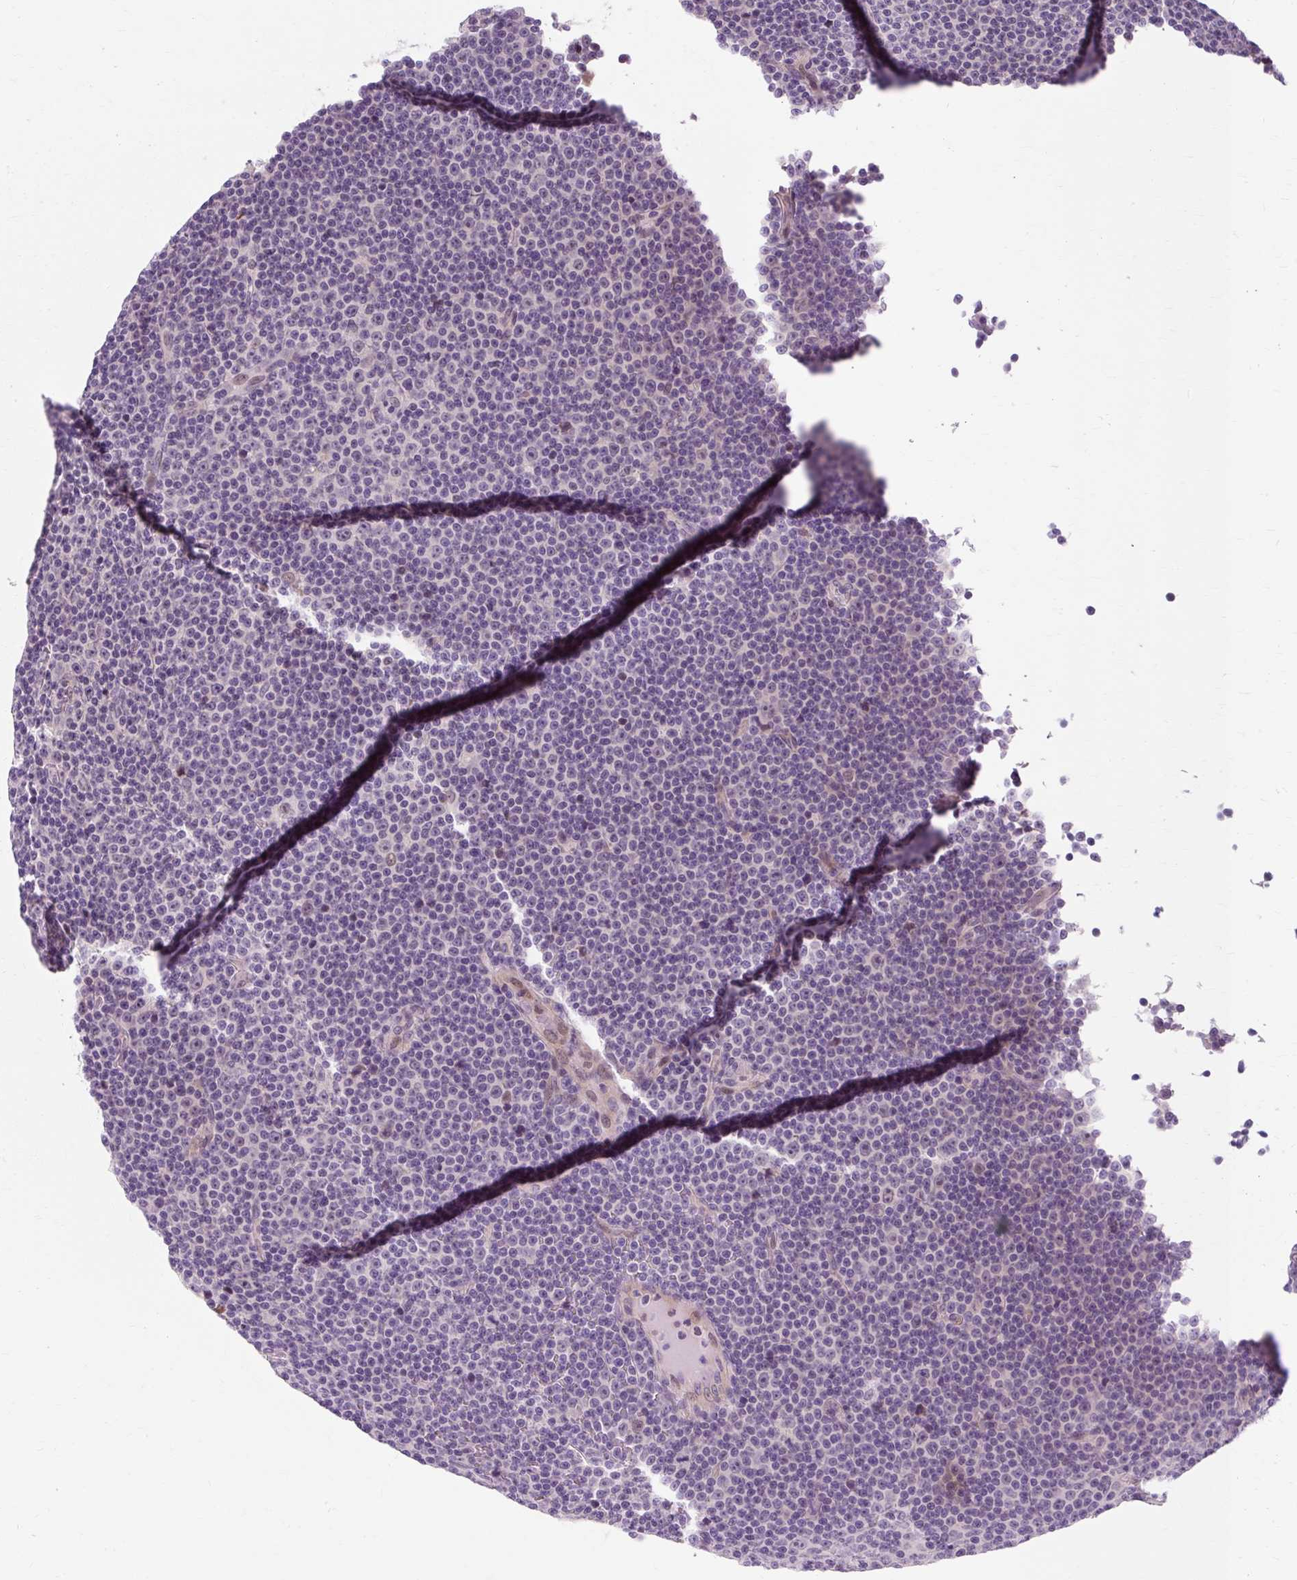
{"staining": {"intensity": "negative", "quantity": "none", "location": "none"}, "tissue": "lymphoma", "cell_type": "Tumor cells", "image_type": "cancer", "snomed": [{"axis": "morphology", "description": "Malignant lymphoma, non-Hodgkin's type, Low grade"}, {"axis": "topography", "description": "Lymph node"}], "caption": "Human lymphoma stained for a protein using IHC displays no expression in tumor cells.", "gene": "RYBP", "patient": {"sex": "female", "age": 67}}